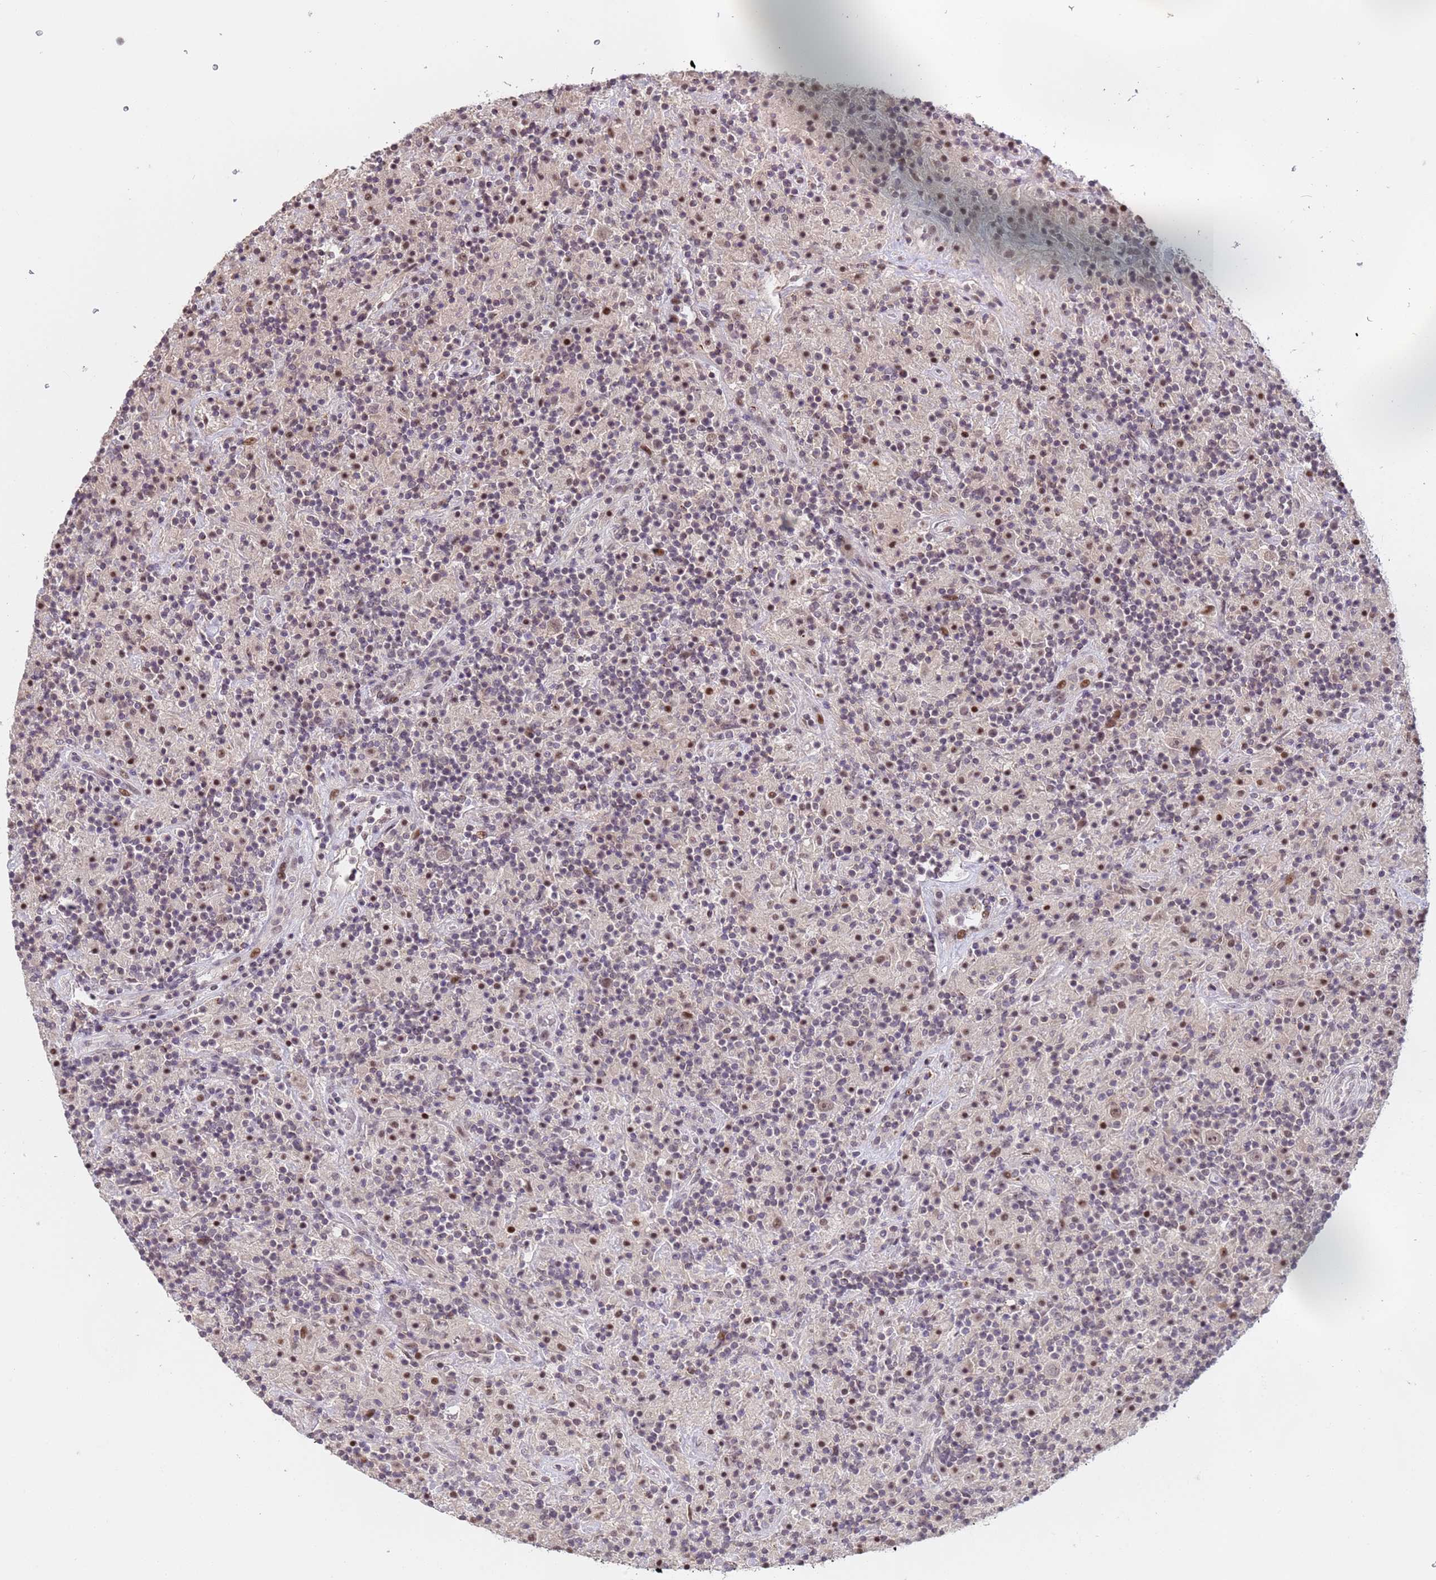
{"staining": {"intensity": "weak", "quantity": "25%-75%", "location": "nuclear"}, "tissue": "lymphoma", "cell_type": "Tumor cells", "image_type": "cancer", "snomed": [{"axis": "morphology", "description": "Hodgkin's disease, NOS"}, {"axis": "topography", "description": "Lymph node"}], "caption": "A brown stain shows weak nuclear expression of a protein in lymphoma tumor cells. The staining is performed using DAB brown chromogen to label protein expression. The nuclei are counter-stained blue using hematoxylin.", "gene": "VWA3A", "patient": {"sex": "male", "age": 70}}